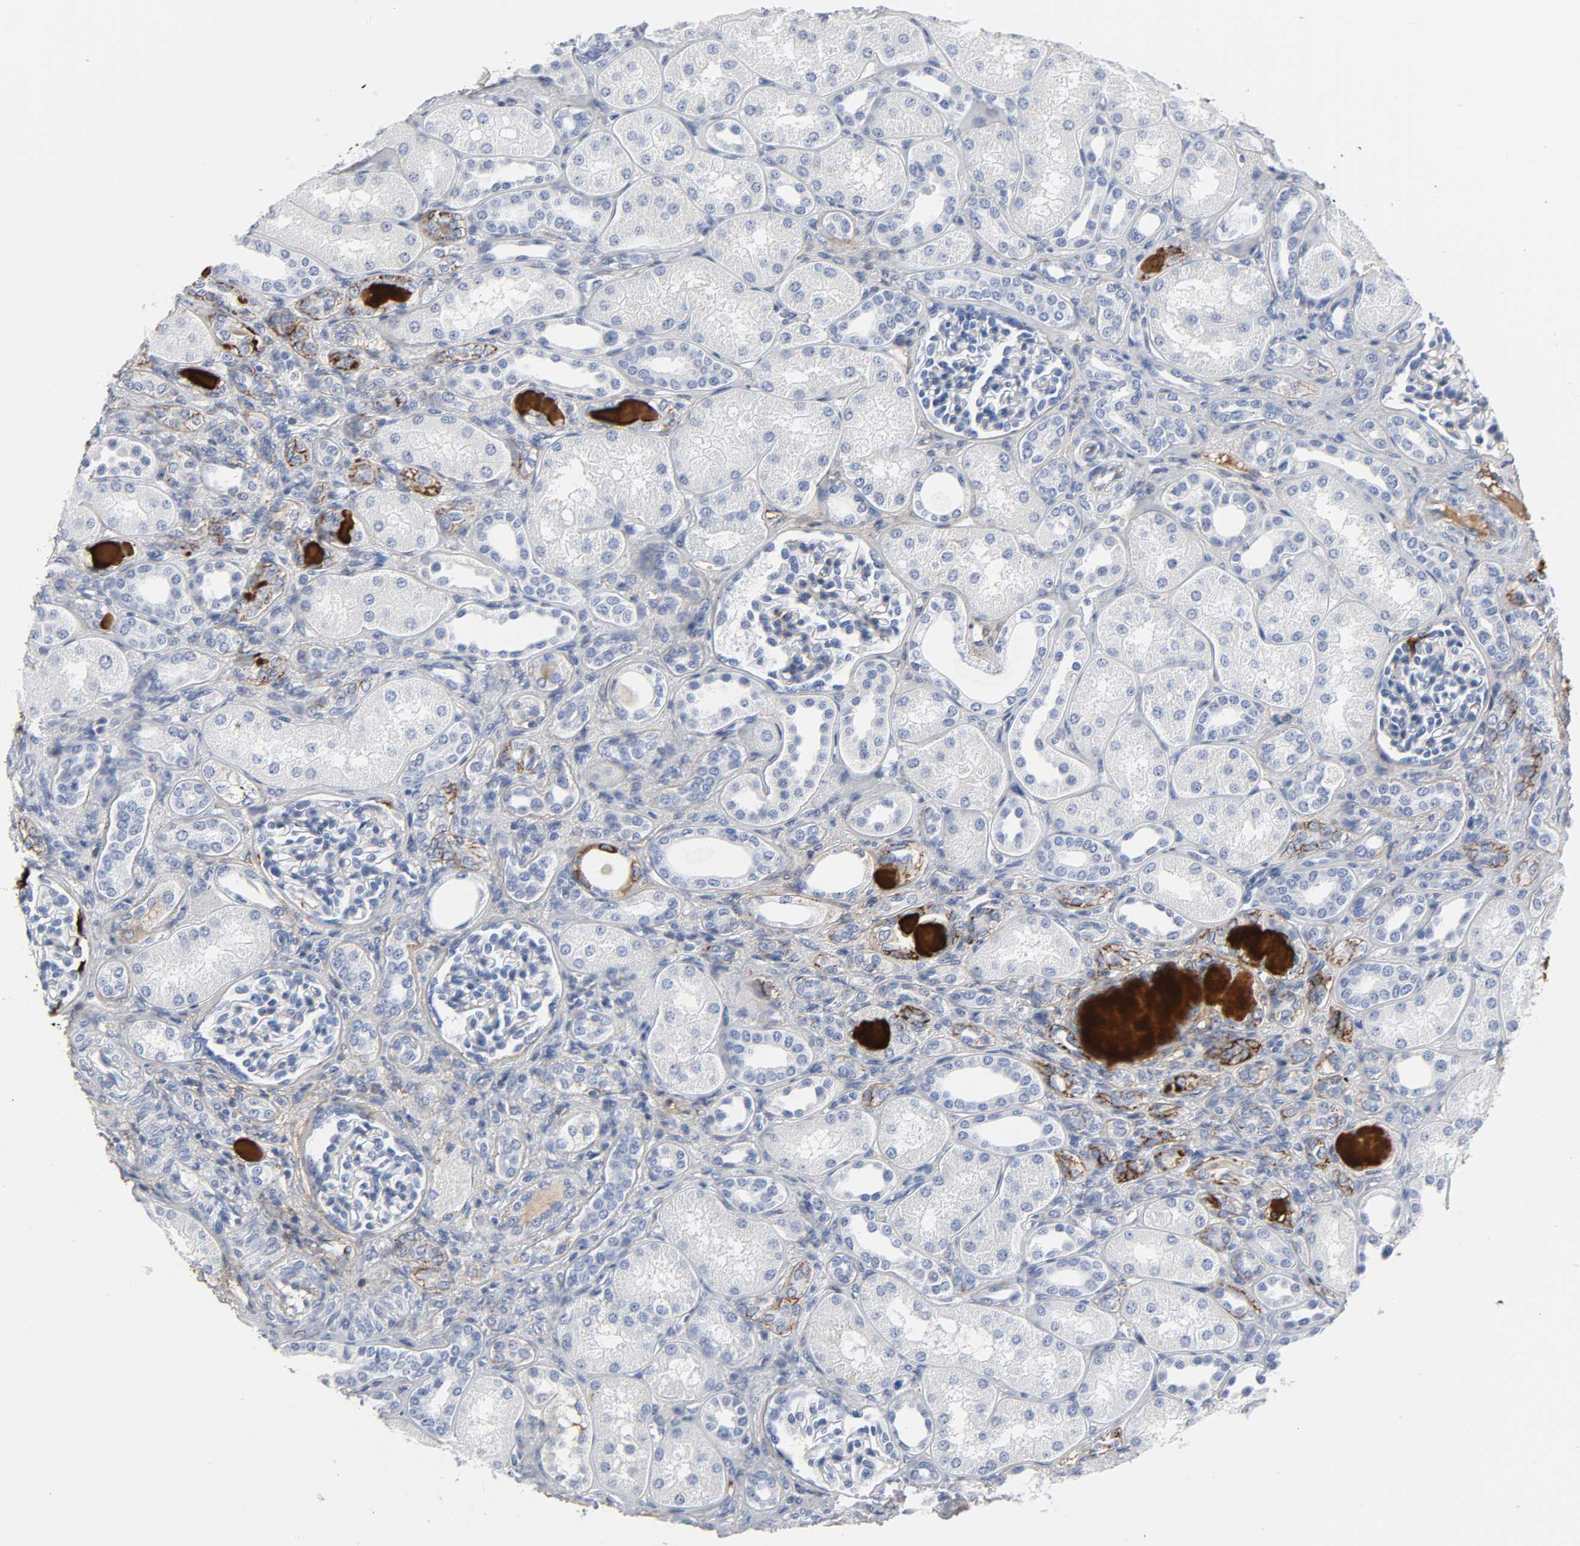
{"staining": {"intensity": "moderate", "quantity": "<25%", "location": "cytoplasmic/membranous"}, "tissue": "kidney", "cell_type": "Cells in glomeruli", "image_type": "normal", "snomed": [{"axis": "morphology", "description": "Normal tissue, NOS"}, {"axis": "topography", "description": "Kidney"}], "caption": "Protein expression analysis of benign kidney exhibits moderate cytoplasmic/membranous expression in about <25% of cells in glomeruli. The staining is performed using DAB brown chromogen to label protein expression. The nuclei are counter-stained blue using hematoxylin.", "gene": "FBLN1", "patient": {"sex": "male", "age": 7}}